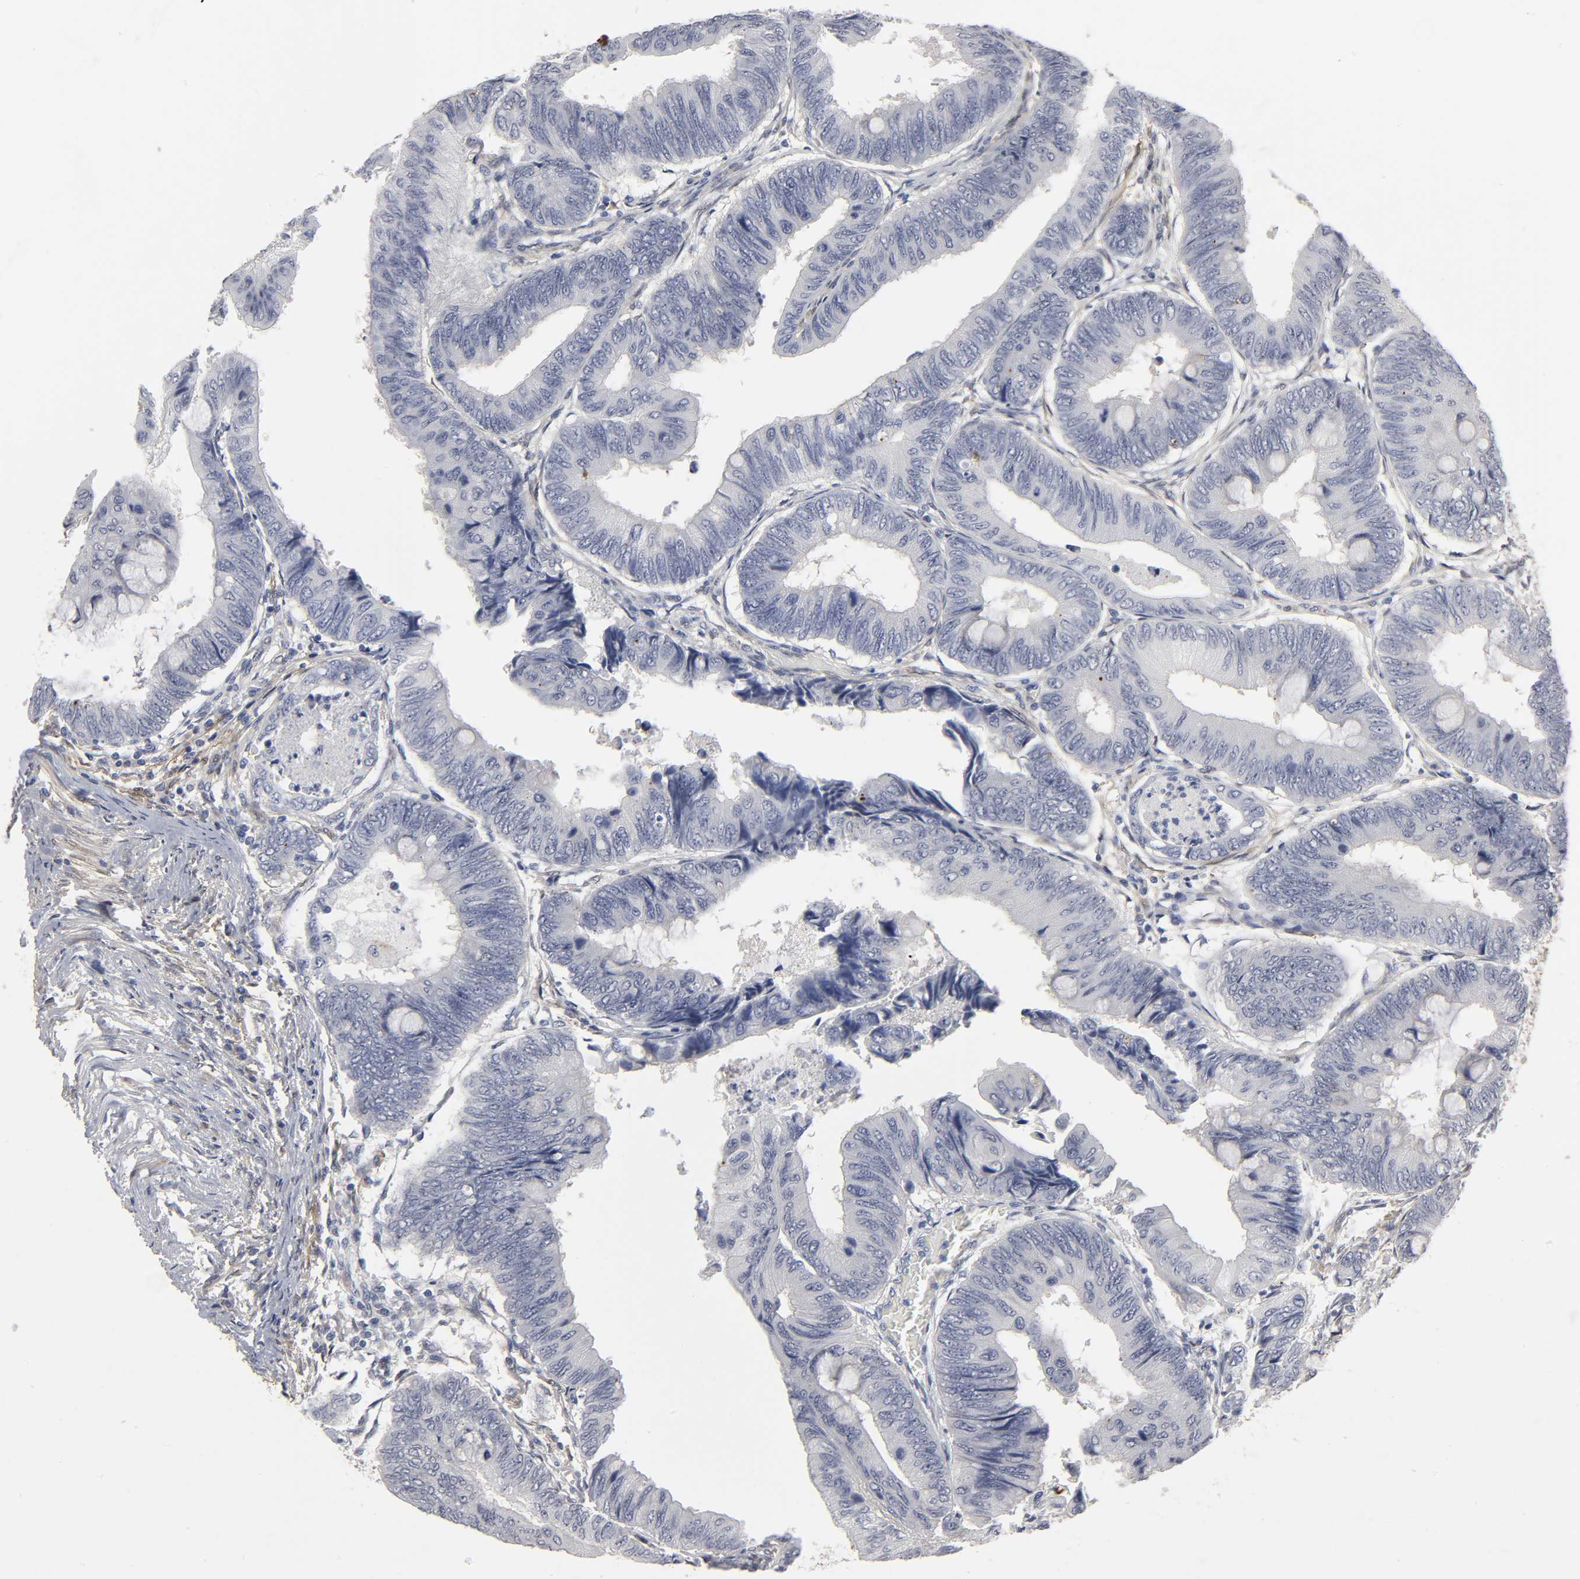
{"staining": {"intensity": "negative", "quantity": "none", "location": "none"}, "tissue": "colorectal cancer", "cell_type": "Tumor cells", "image_type": "cancer", "snomed": [{"axis": "morphology", "description": "Normal tissue, NOS"}, {"axis": "morphology", "description": "Adenocarcinoma, NOS"}, {"axis": "topography", "description": "Rectum"}, {"axis": "topography", "description": "Peripheral nerve tissue"}], "caption": "This is an immunohistochemistry (IHC) photomicrograph of adenocarcinoma (colorectal). There is no staining in tumor cells.", "gene": "PDLIM3", "patient": {"sex": "male", "age": 92}}